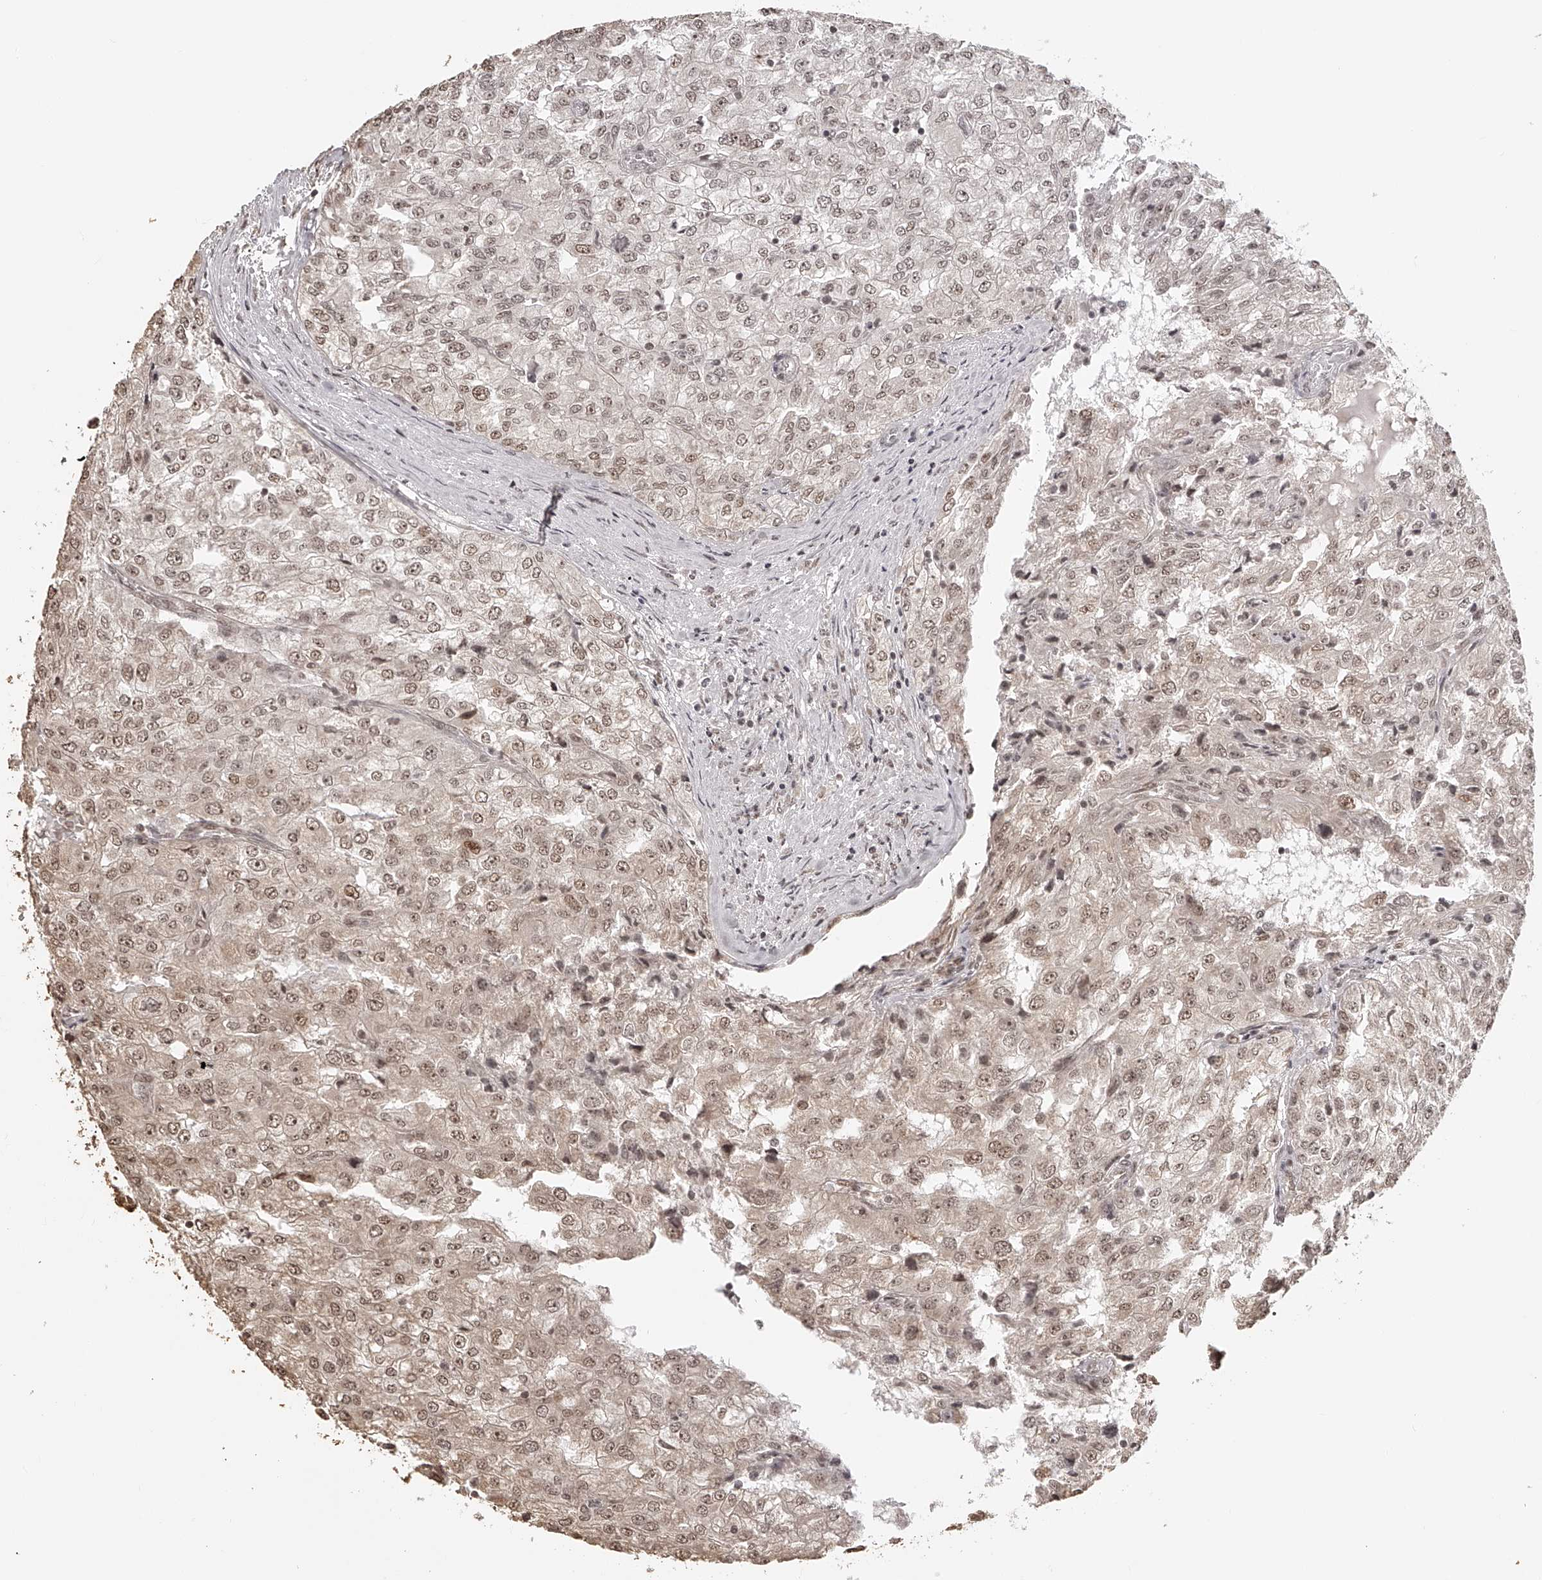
{"staining": {"intensity": "weak", "quantity": ">75%", "location": "nuclear"}, "tissue": "renal cancer", "cell_type": "Tumor cells", "image_type": "cancer", "snomed": [{"axis": "morphology", "description": "Adenocarcinoma, NOS"}, {"axis": "topography", "description": "Kidney"}], "caption": "Weak nuclear positivity is seen in about >75% of tumor cells in renal cancer. Using DAB (3,3'-diaminobenzidine) (brown) and hematoxylin (blue) stains, captured at high magnification using brightfield microscopy.", "gene": "ZNF503", "patient": {"sex": "female", "age": 54}}